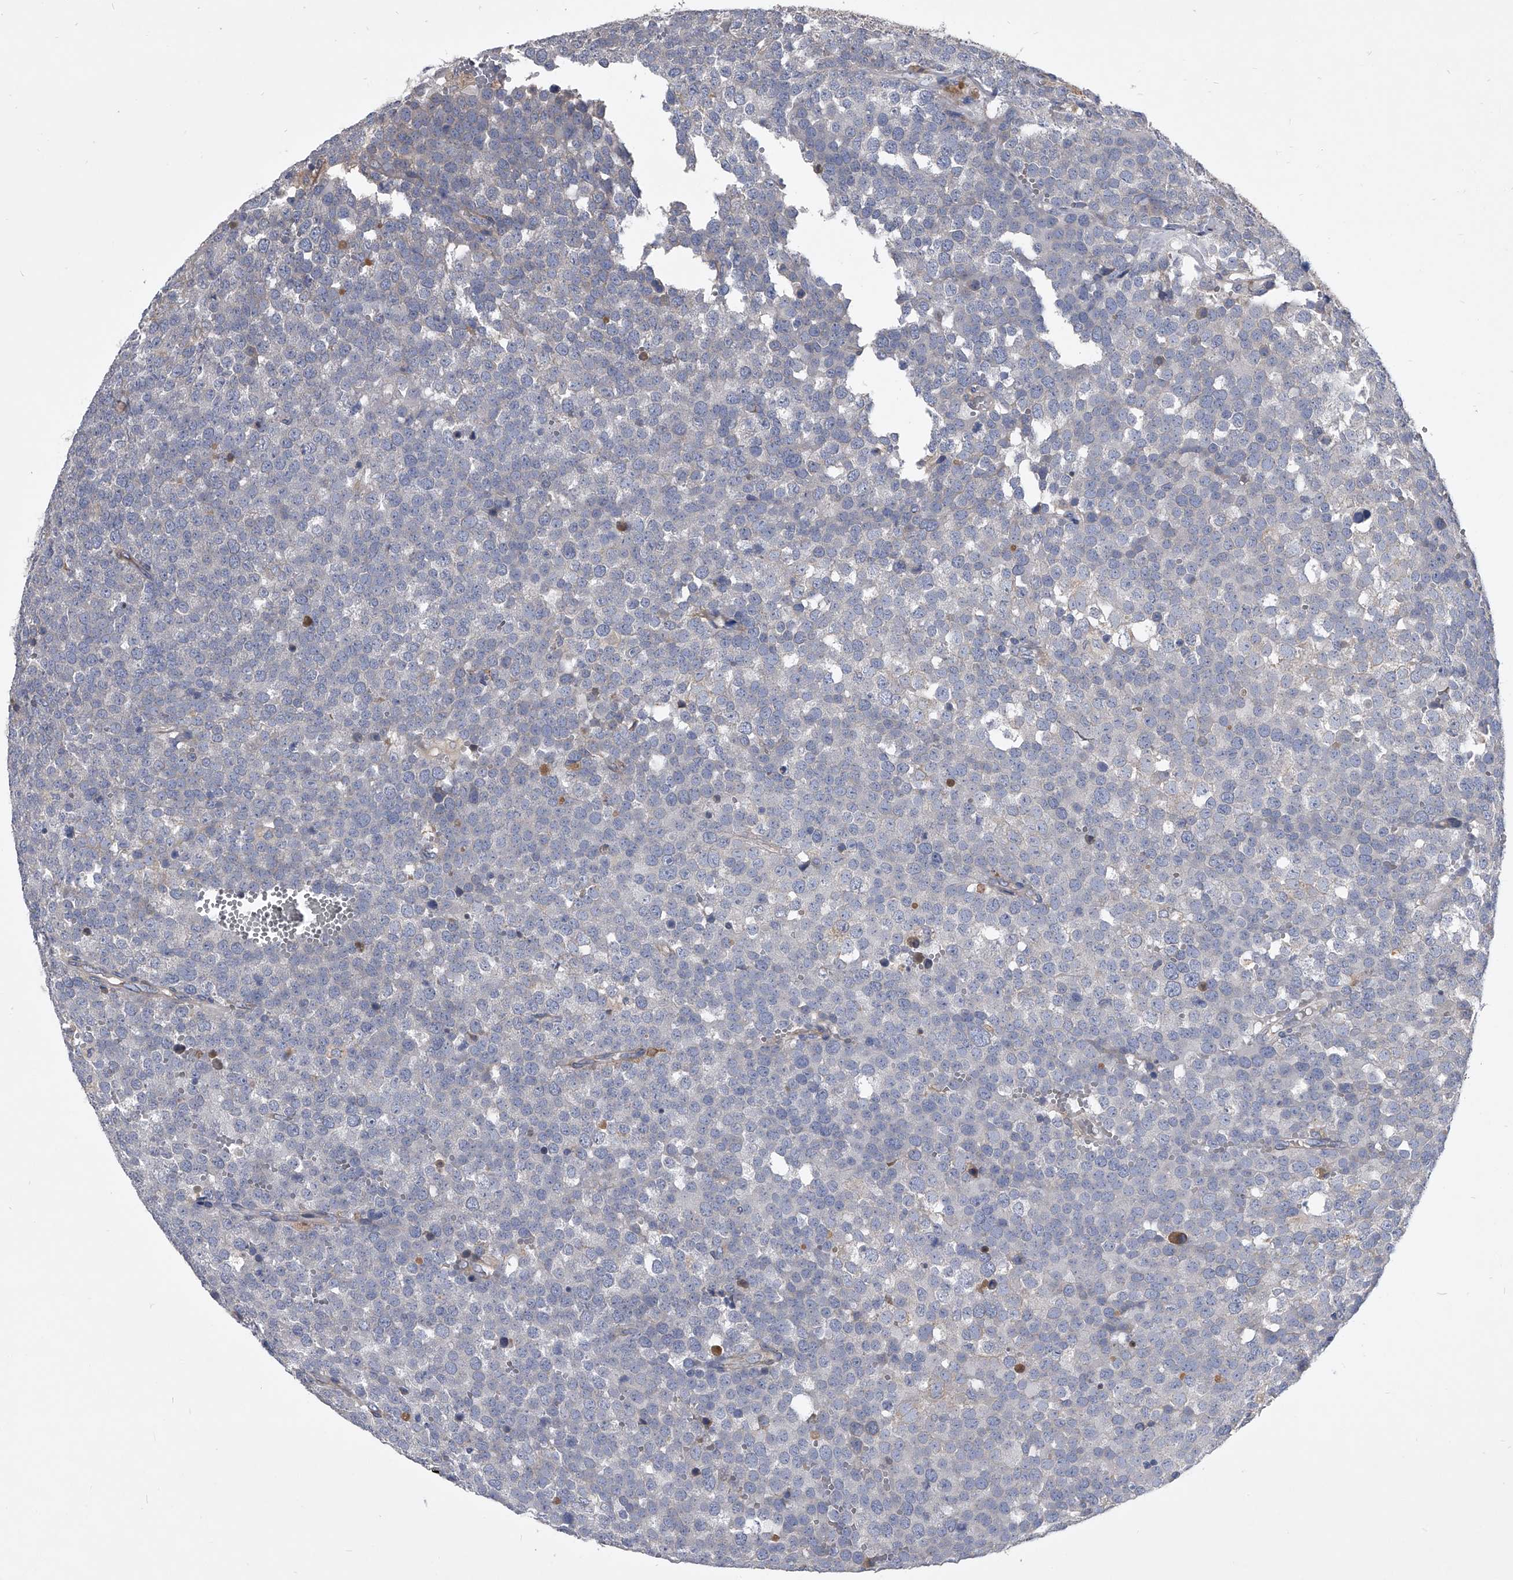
{"staining": {"intensity": "negative", "quantity": "none", "location": "none"}, "tissue": "testis cancer", "cell_type": "Tumor cells", "image_type": "cancer", "snomed": [{"axis": "morphology", "description": "Seminoma, NOS"}, {"axis": "topography", "description": "Testis"}], "caption": "High power microscopy histopathology image of an immunohistochemistry image of testis cancer (seminoma), revealing no significant positivity in tumor cells.", "gene": "CCR4", "patient": {"sex": "male", "age": 71}}